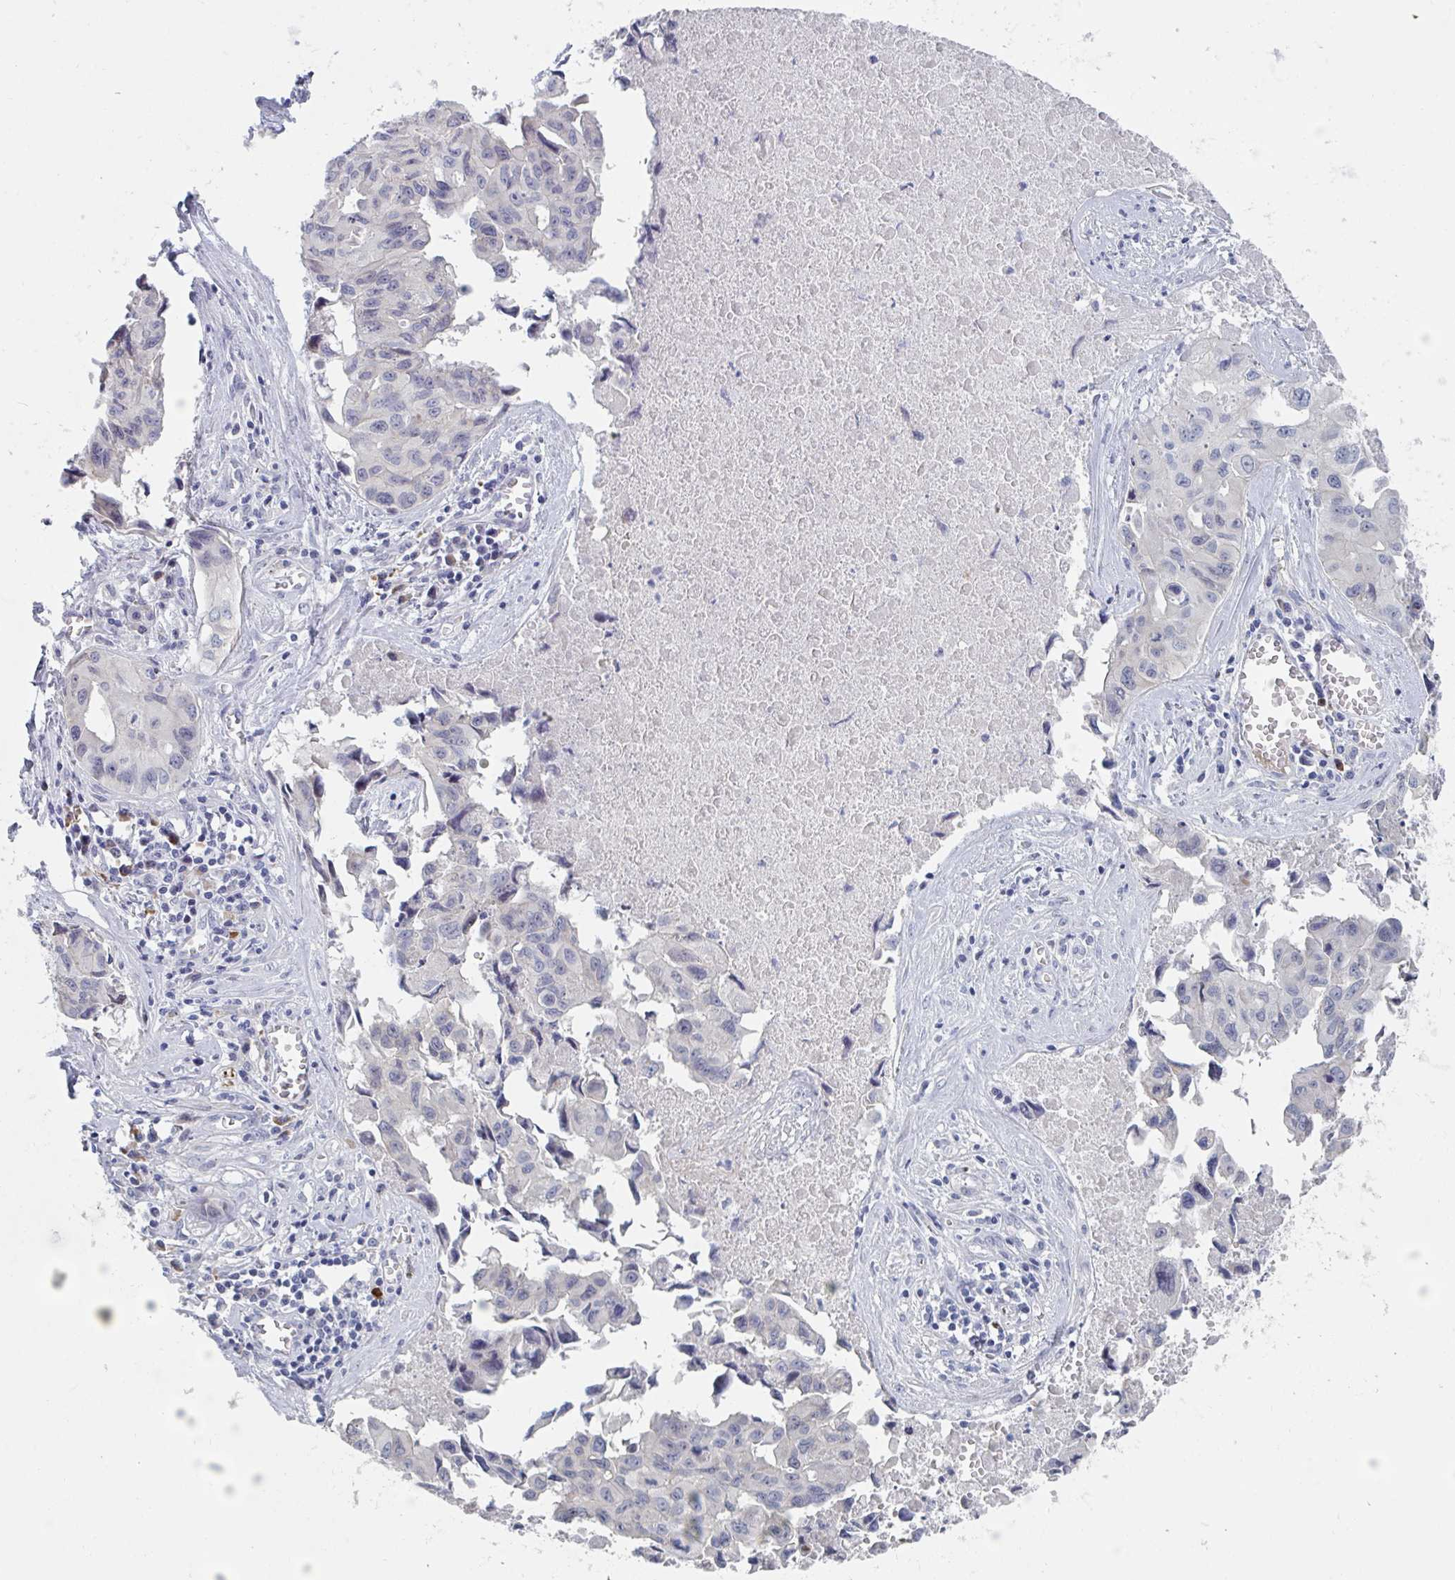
{"staining": {"intensity": "negative", "quantity": "none", "location": "none"}, "tissue": "lung cancer", "cell_type": "Tumor cells", "image_type": "cancer", "snomed": [{"axis": "morphology", "description": "Adenocarcinoma, NOS"}, {"axis": "topography", "description": "Lymph node"}, {"axis": "topography", "description": "Lung"}], "caption": "Immunohistochemistry (IHC) of adenocarcinoma (lung) exhibits no staining in tumor cells. Brightfield microscopy of immunohistochemistry stained with DAB (brown) and hematoxylin (blue), captured at high magnification.", "gene": "CENPT", "patient": {"sex": "male", "age": 64}}